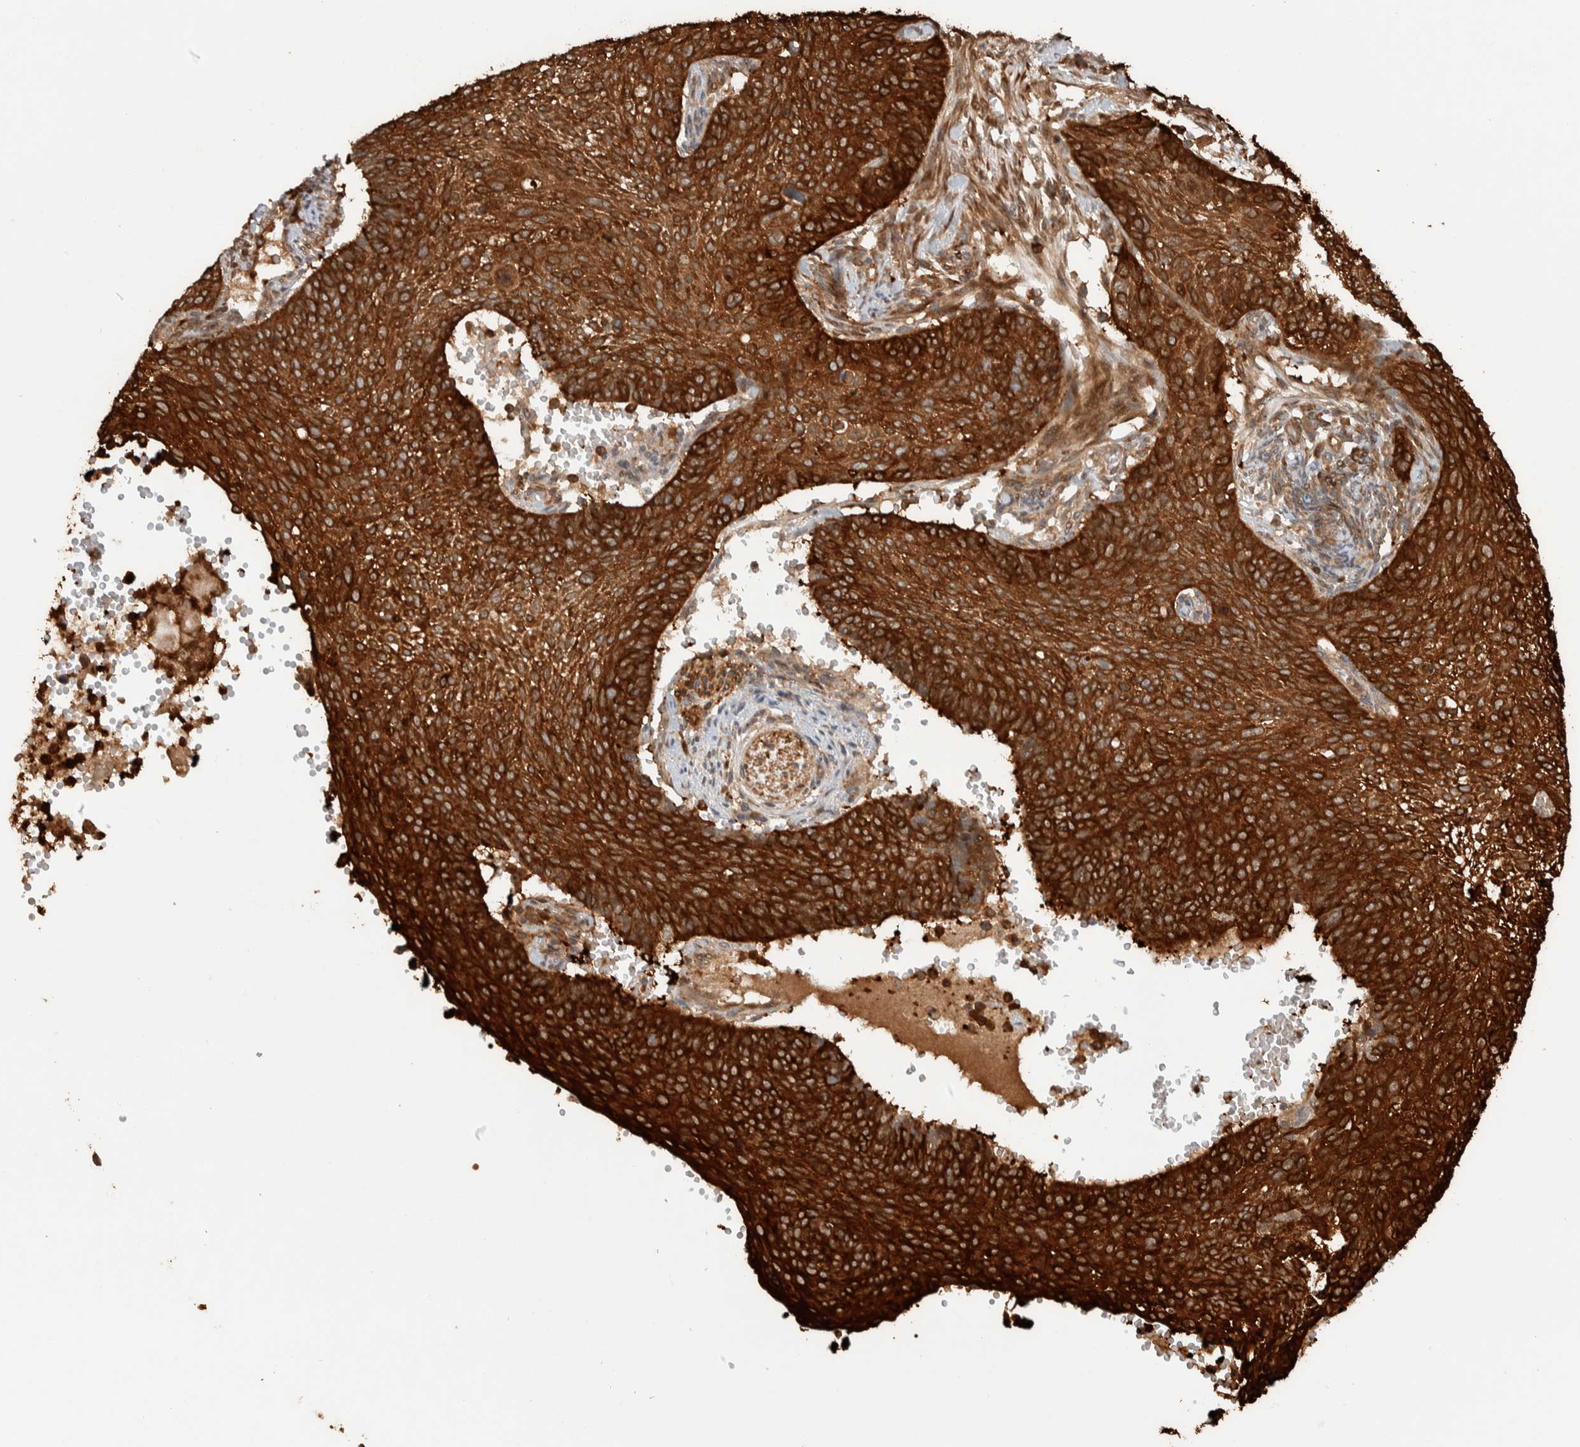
{"staining": {"intensity": "strong", "quantity": ">75%", "location": "cytoplasmic/membranous"}, "tissue": "cervical cancer", "cell_type": "Tumor cells", "image_type": "cancer", "snomed": [{"axis": "morphology", "description": "Squamous cell carcinoma, NOS"}, {"axis": "topography", "description": "Cervix"}], "caption": "Squamous cell carcinoma (cervical) was stained to show a protein in brown. There is high levels of strong cytoplasmic/membranous positivity in approximately >75% of tumor cells.", "gene": "CNTROB", "patient": {"sex": "female", "age": 70}}